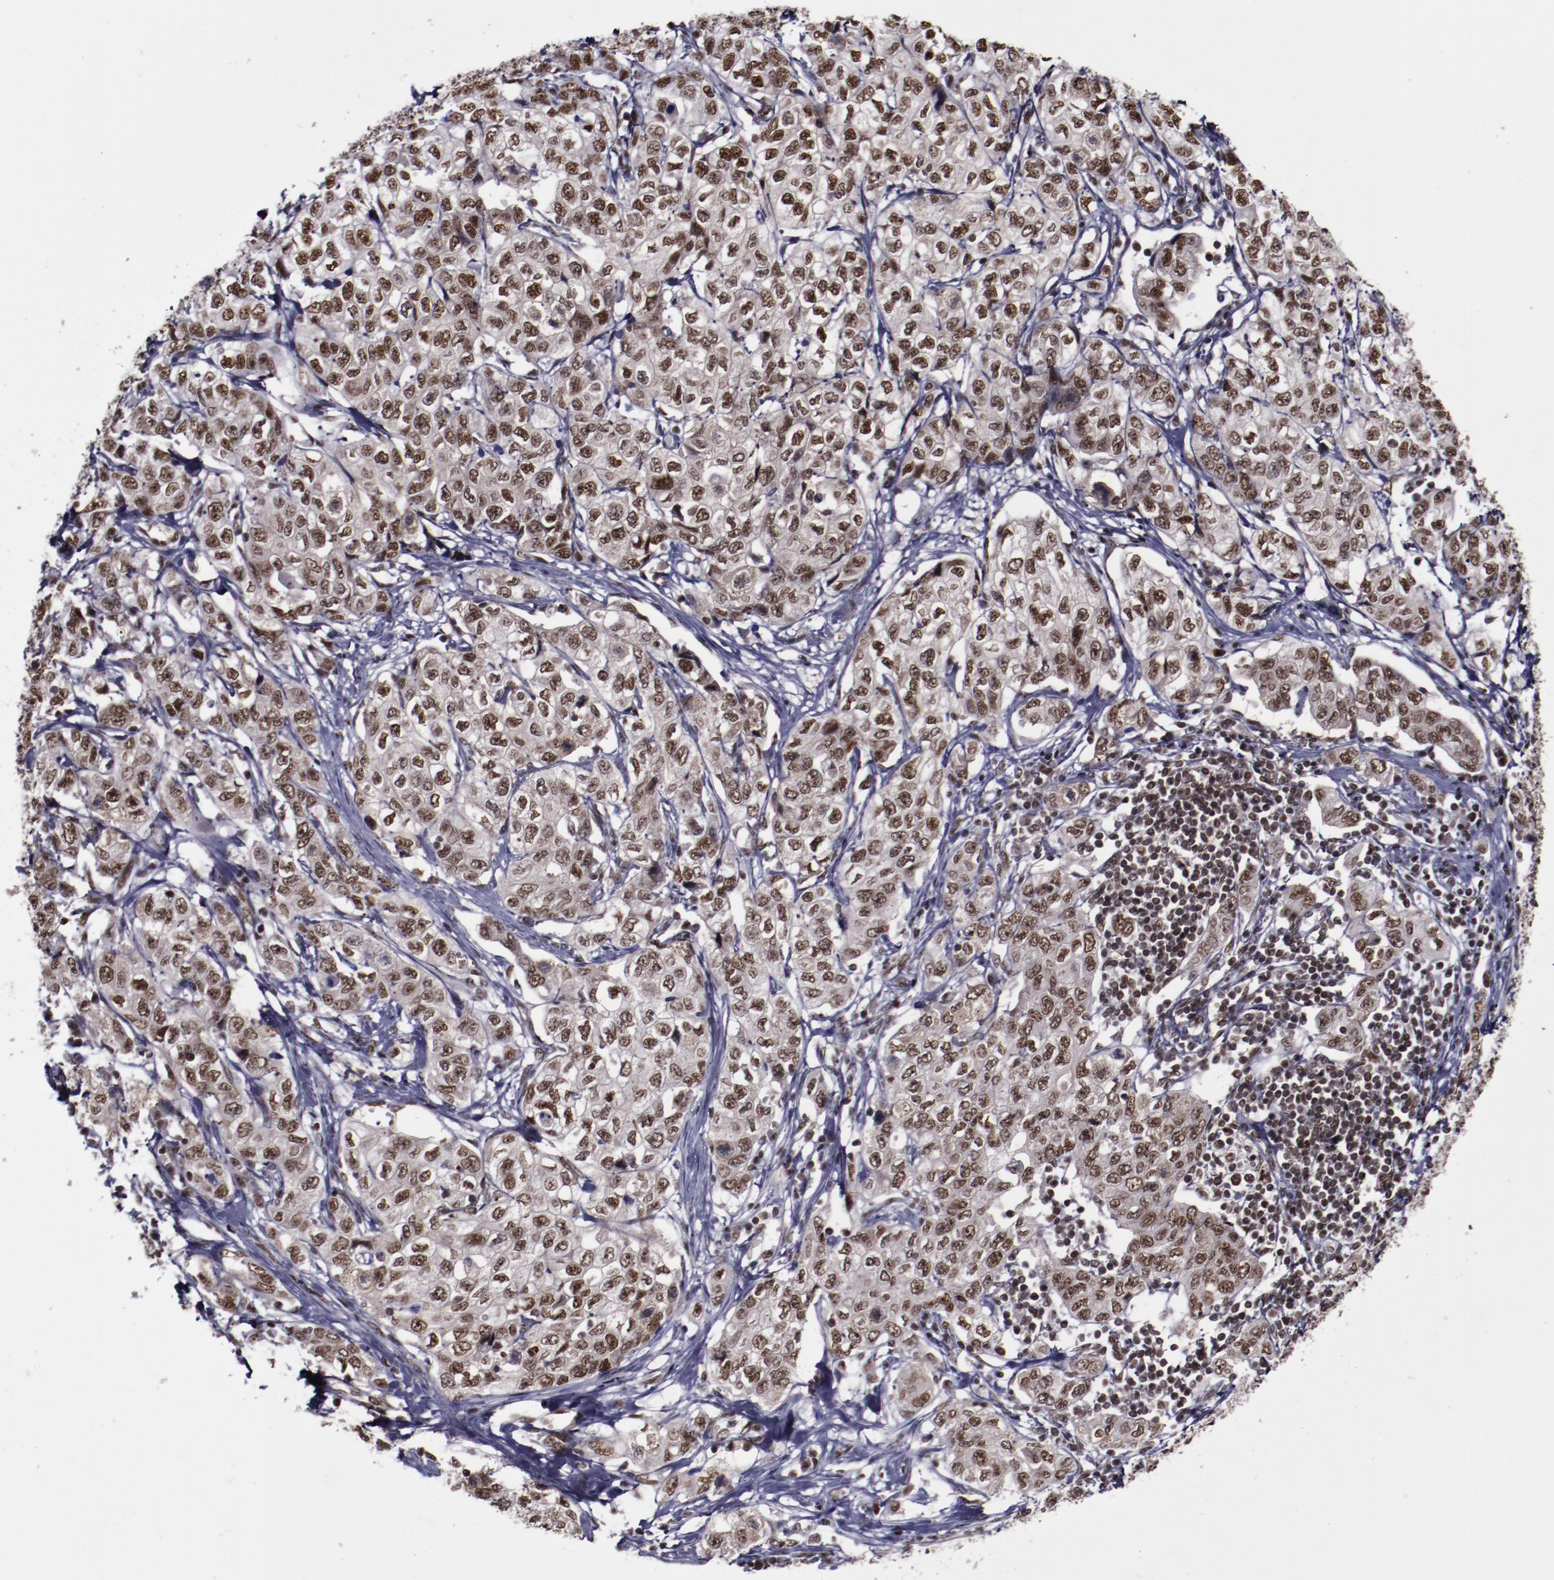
{"staining": {"intensity": "moderate", "quantity": ">75%", "location": "nuclear"}, "tissue": "stomach cancer", "cell_type": "Tumor cells", "image_type": "cancer", "snomed": [{"axis": "morphology", "description": "Adenocarcinoma, NOS"}, {"axis": "topography", "description": "Stomach"}], "caption": "Tumor cells display medium levels of moderate nuclear positivity in about >75% of cells in stomach cancer (adenocarcinoma).", "gene": "ERH", "patient": {"sex": "male", "age": 48}}